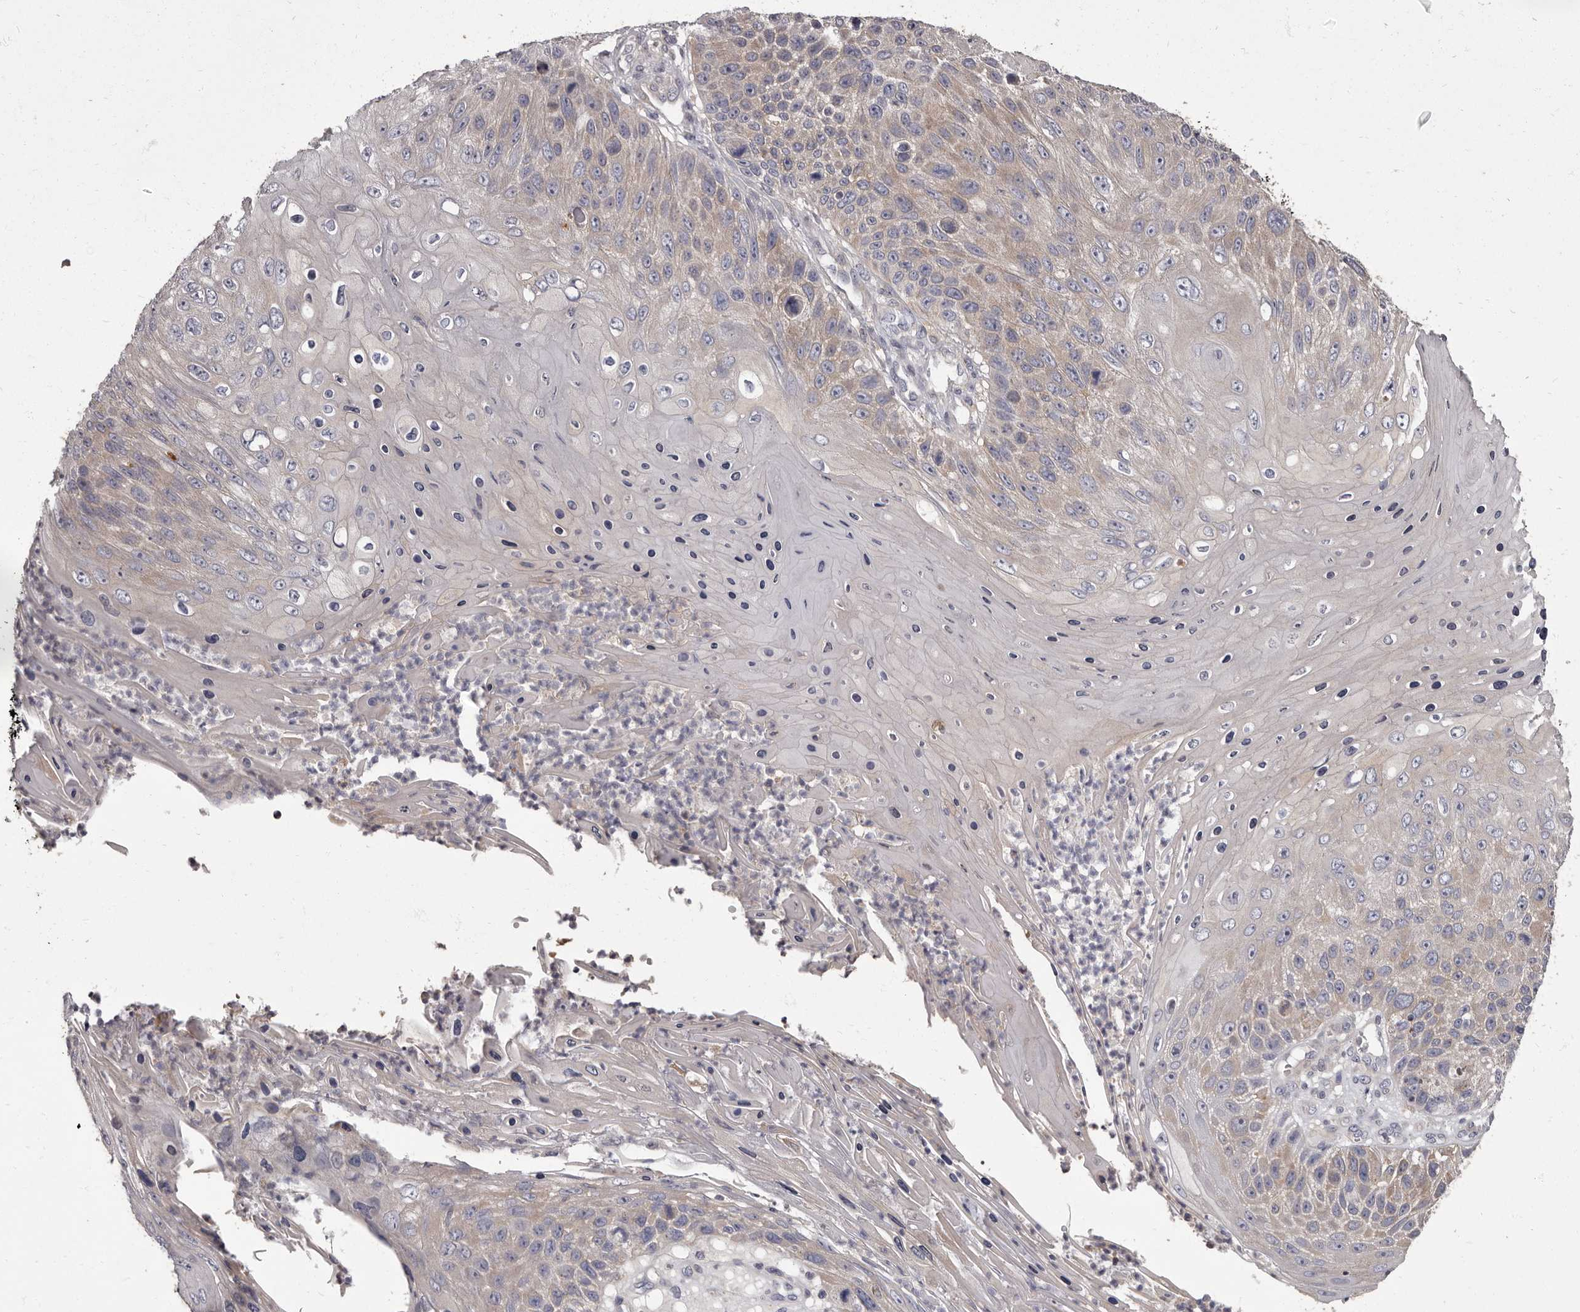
{"staining": {"intensity": "weak", "quantity": "25%-75%", "location": "cytoplasmic/membranous"}, "tissue": "skin cancer", "cell_type": "Tumor cells", "image_type": "cancer", "snomed": [{"axis": "morphology", "description": "Squamous cell carcinoma, NOS"}, {"axis": "topography", "description": "Skin"}], "caption": "About 25%-75% of tumor cells in human squamous cell carcinoma (skin) display weak cytoplasmic/membranous protein positivity as visualized by brown immunohistochemical staining.", "gene": "APEH", "patient": {"sex": "female", "age": 88}}